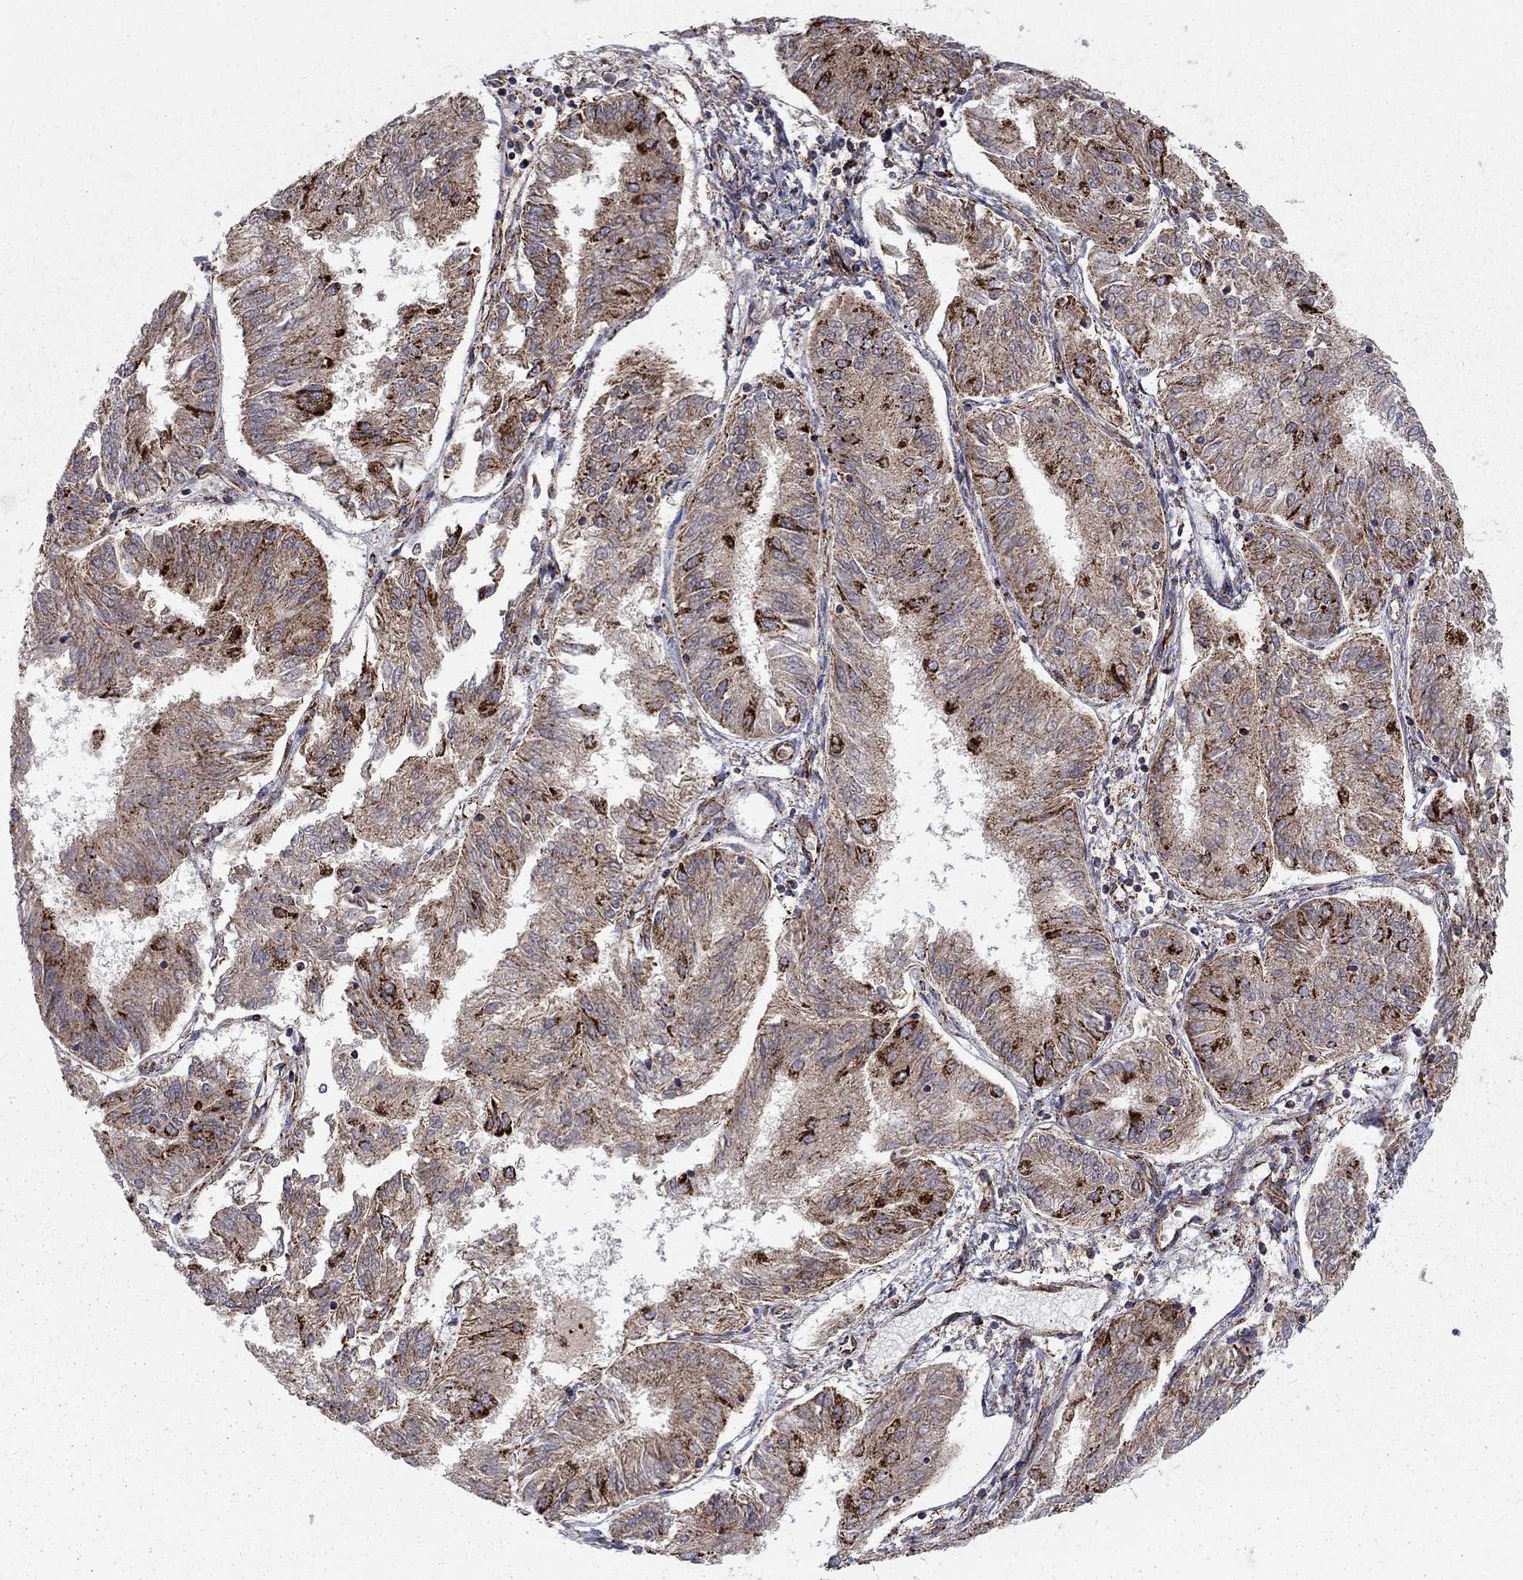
{"staining": {"intensity": "moderate", "quantity": "25%-75%", "location": "cytoplasmic/membranous"}, "tissue": "endometrial cancer", "cell_type": "Tumor cells", "image_type": "cancer", "snomed": [{"axis": "morphology", "description": "Adenocarcinoma, NOS"}, {"axis": "topography", "description": "Endometrium"}], "caption": "Protein expression analysis of endometrial adenocarcinoma exhibits moderate cytoplasmic/membranous staining in about 25%-75% of tumor cells. Immunohistochemistry stains the protein of interest in brown and the nuclei are stained blue.", "gene": "ALDH1B1", "patient": {"sex": "female", "age": 58}}